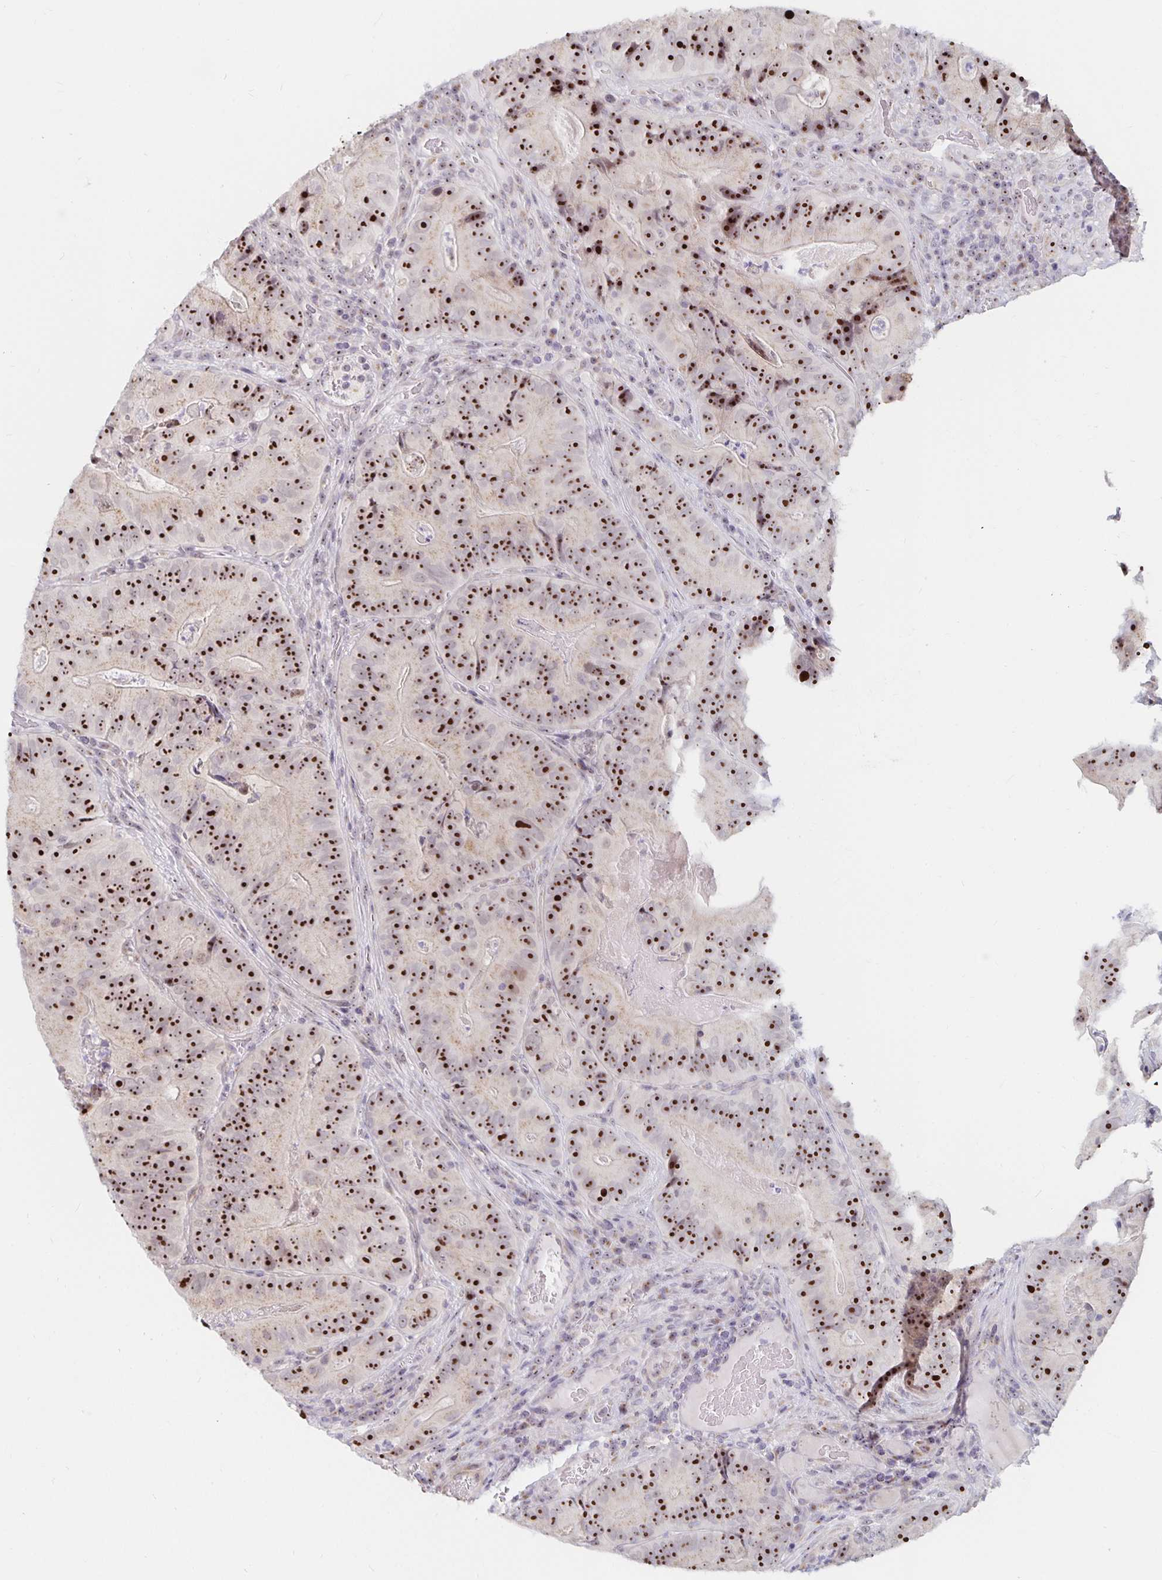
{"staining": {"intensity": "strong", "quantity": ">75%", "location": "nuclear"}, "tissue": "colorectal cancer", "cell_type": "Tumor cells", "image_type": "cancer", "snomed": [{"axis": "morphology", "description": "Adenocarcinoma, NOS"}, {"axis": "topography", "description": "Colon"}], "caption": "Colorectal cancer (adenocarcinoma) stained with IHC shows strong nuclear staining in about >75% of tumor cells.", "gene": "NUP85", "patient": {"sex": "female", "age": 86}}